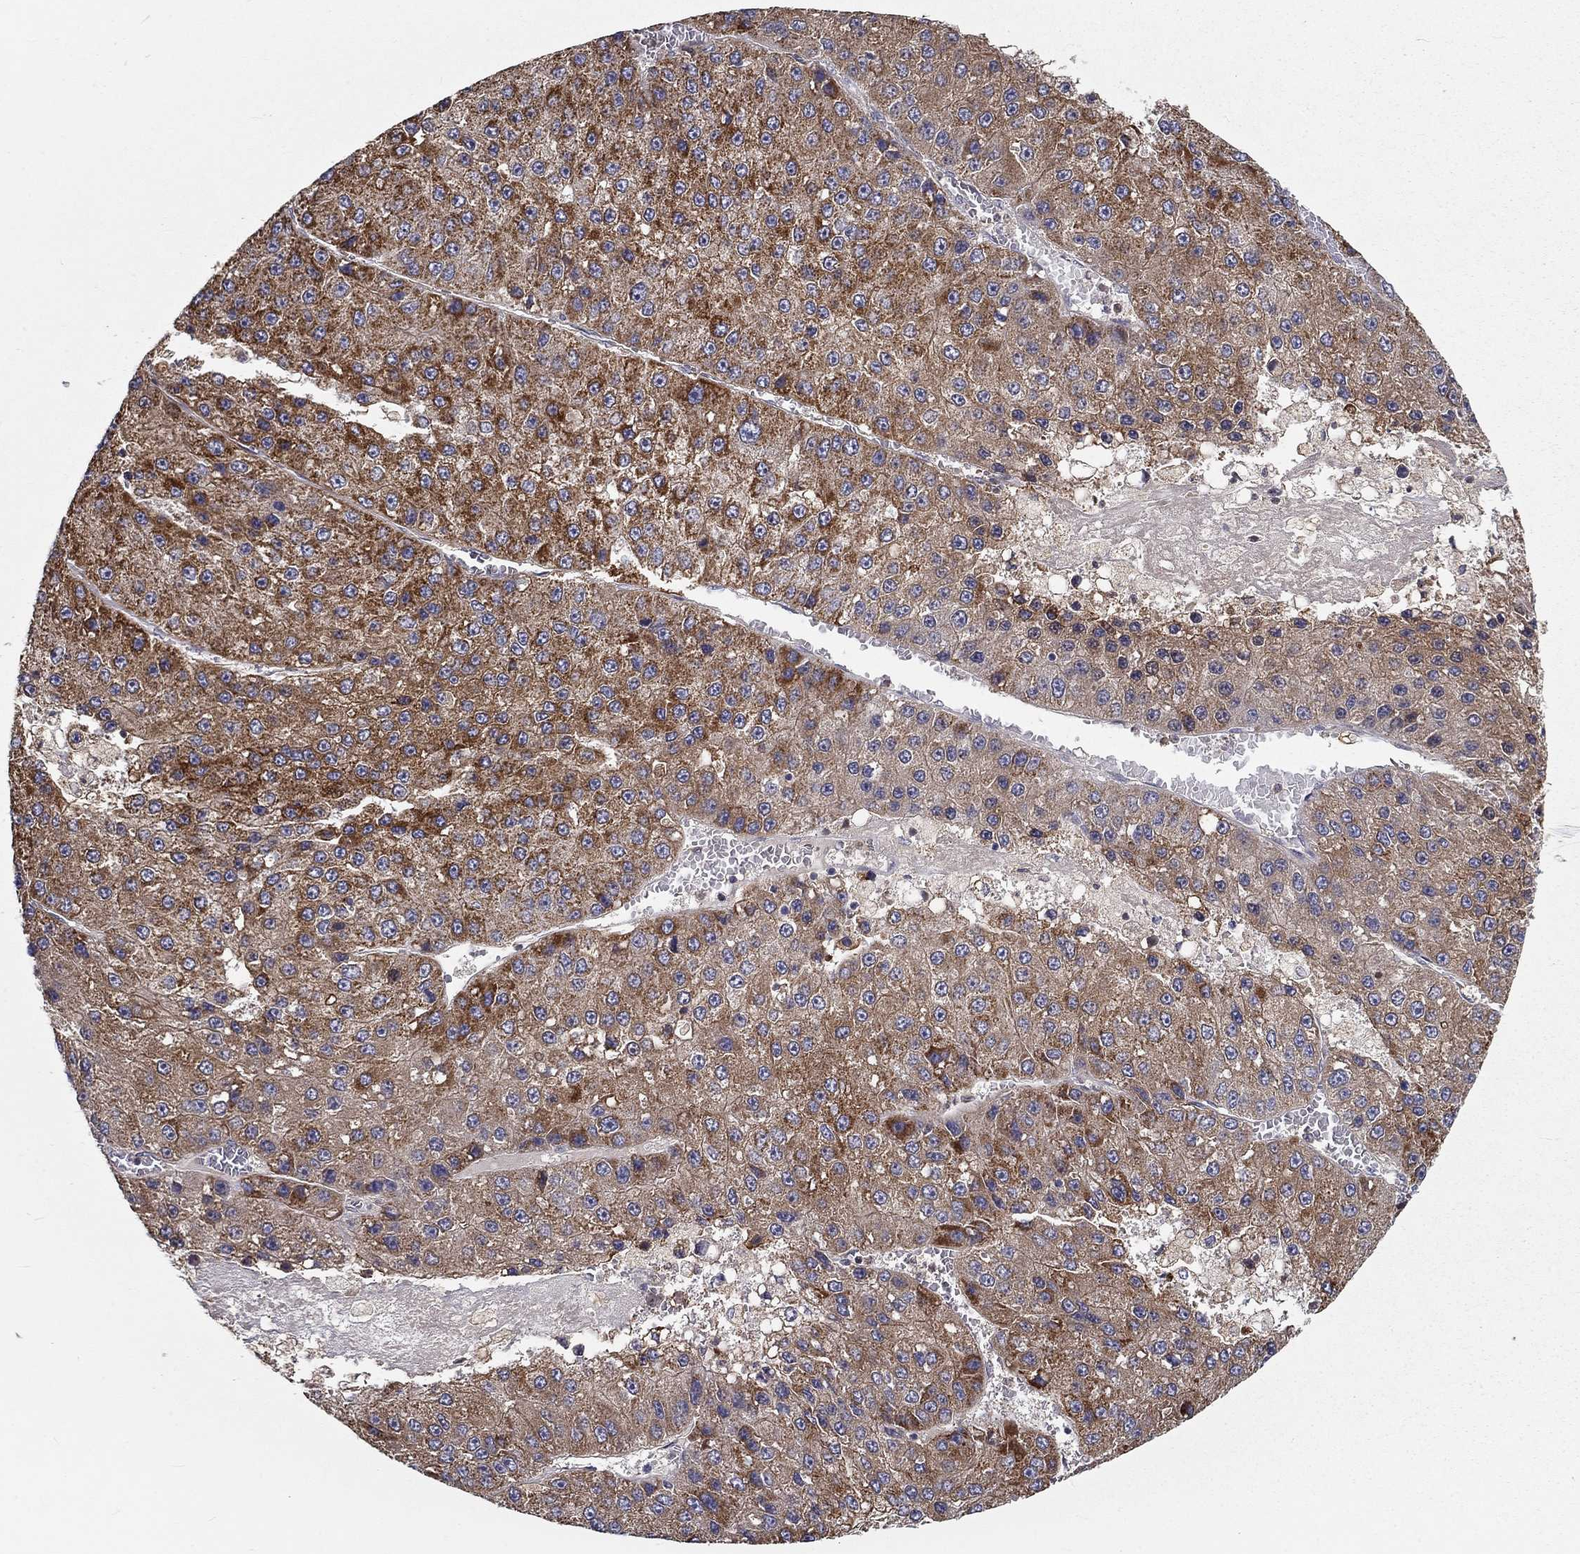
{"staining": {"intensity": "strong", "quantity": "25%-75%", "location": "cytoplasmic/membranous"}, "tissue": "liver cancer", "cell_type": "Tumor cells", "image_type": "cancer", "snomed": [{"axis": "morphology", "description": "Carcinoma, Hepatocellular, NOS"}, {"axis": "topography", "description": "Liver"}], "caption": "This is a histology image of immunohistochemistry staining of liver hepatocellular carcinoma, which shows strong staining in the cytoplasmic/membranous of tumor cells.", "gene": "ALDH4A1", "patient": {"sex": "female", "age": 73}}